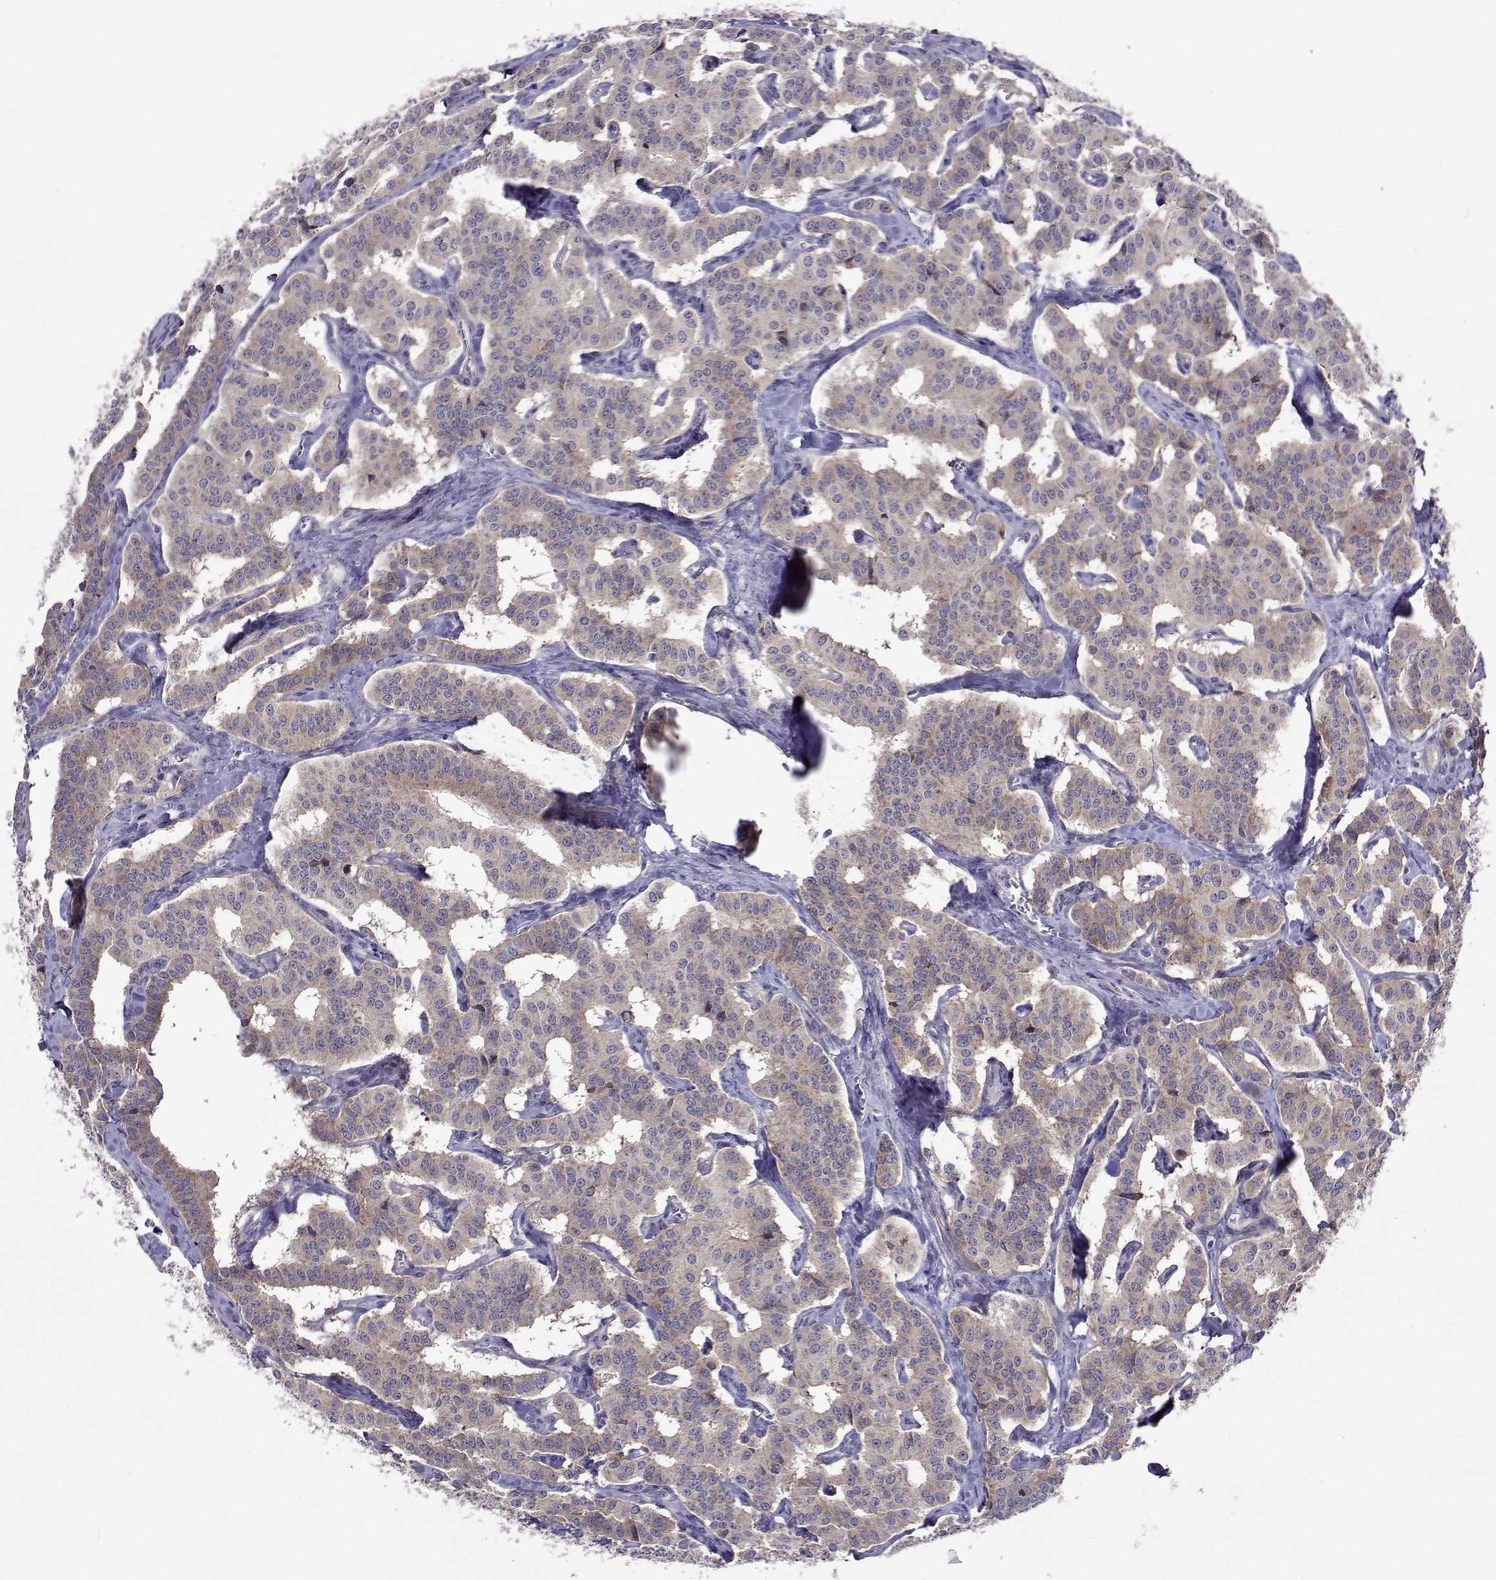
{"staining": {"intensity": "weak", "quantity": "<25%", "location": "cytoplasmic/membranous"}, "tissue": "carcinoid", "cell_type": "Tumor cells", "image_type": "cancer", "snomed": [{"axis": "morphology", "description": "Carcinoid, malignant, NOS"}, {"axis": "topography", "description": "Lung"}], "caption": "The immunohistochemistry (IHC) micrograph has no significant staining in tumor cells of carcinoid tissue.", "gene": "TARBP2", "patient": {"sex": "female", "age": 46}}